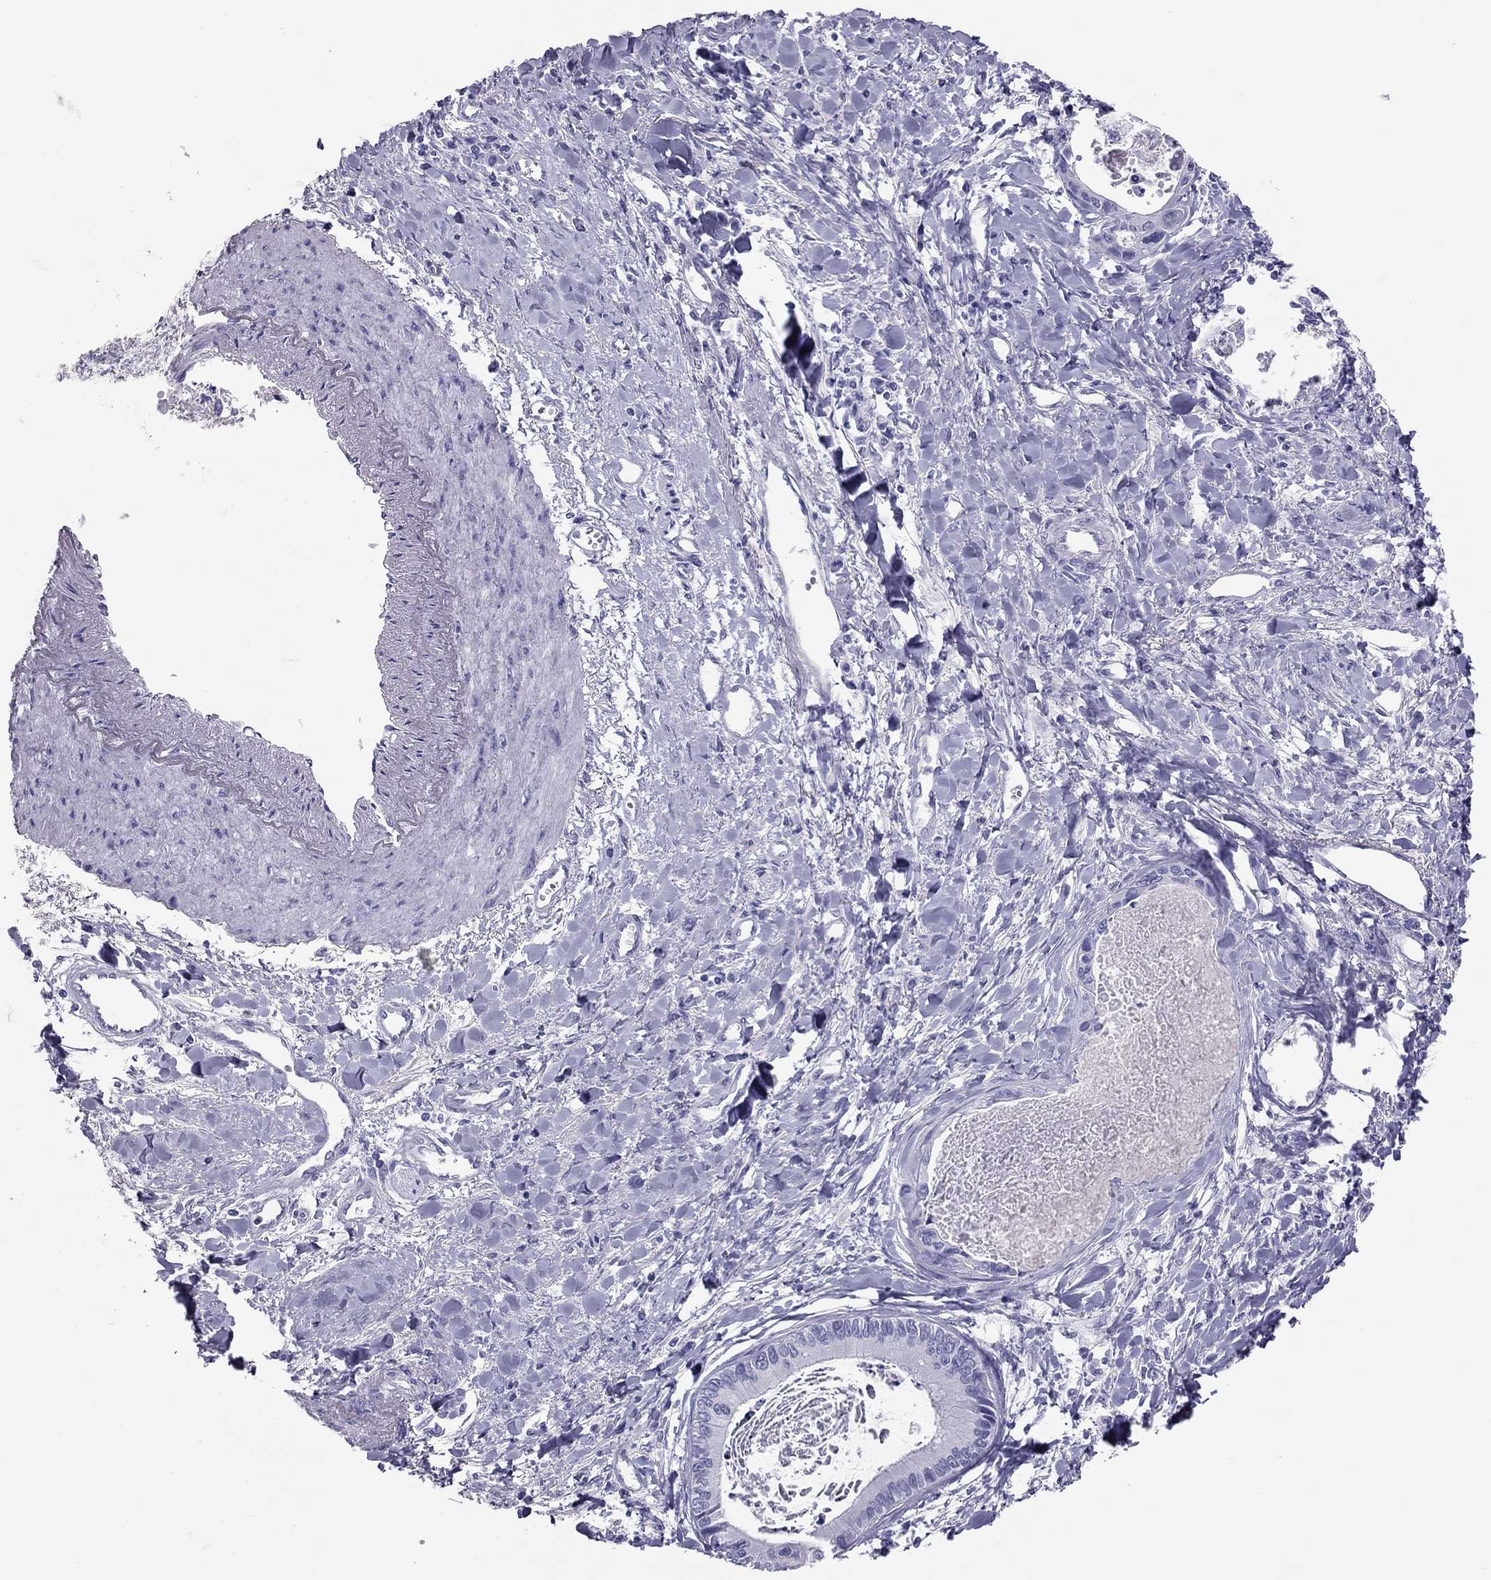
{"staining": {"intensity": "negative", "quantity": "none", "location": "none"}, "tissue": "liver cancer", "cell_type": "Tumor cells", "image_type": "cancer", "snomed": [{"axis": "morphology", "description": "Cholangiocarcinoma"}, {"axis": "topography", "description": "Liver"}], "caption": "This is a image of IHC staining of liver cholangiocarcinoma, which shows no expression in tumor cells. (Stains: DAB immunohistochemistry with hematoxylin counter stain, Microscopy: brightfield microscopy at high magnification).", "gene": "PSMB11", "patient": {"sex": "male", "age": 66}}